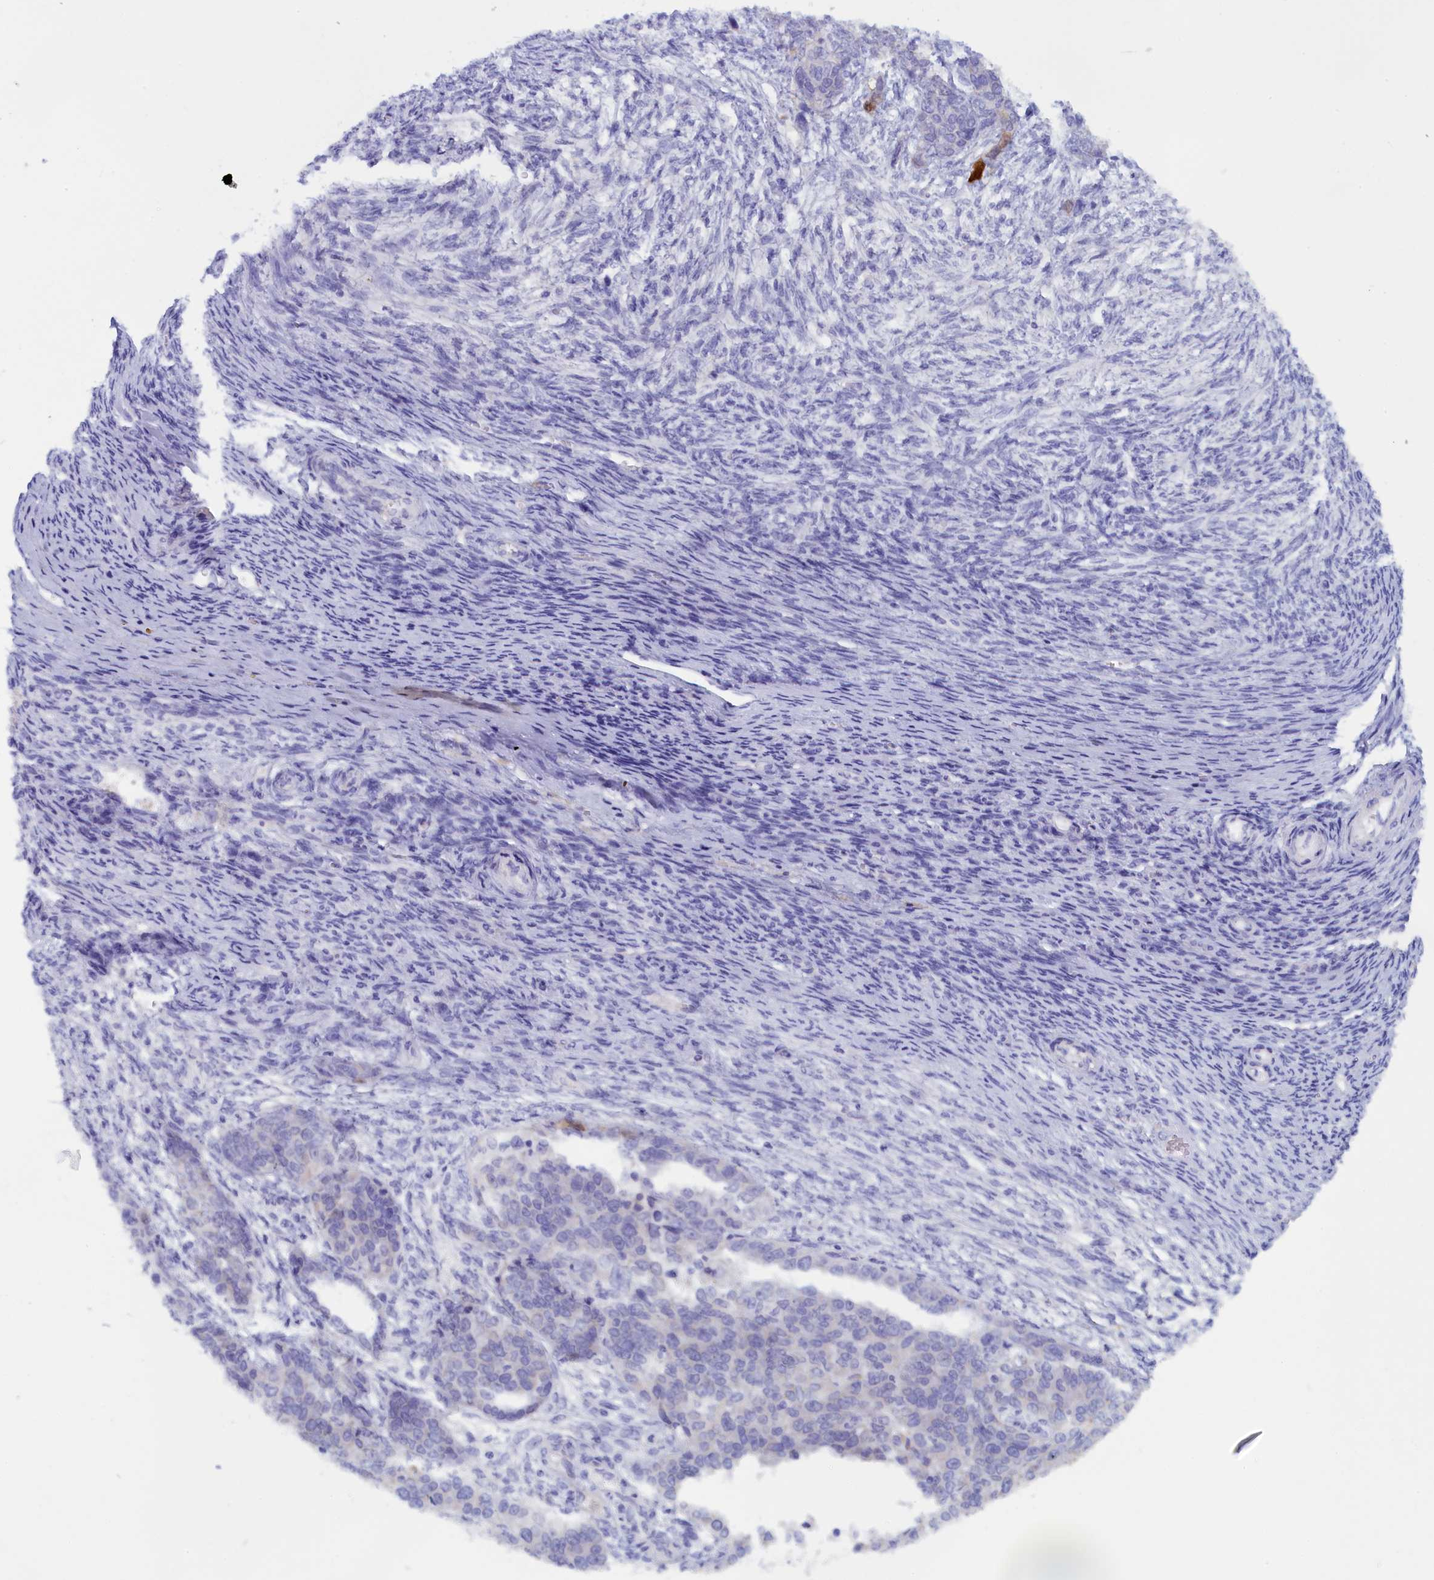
{"staining": {"intensity": "moderate", "quantity": "<25%", "location": "cytoplasmic/membranous,nuclear"}, "tissue": "ovarian cancer", "cell_type": "Tumor cells", "image_type": "cancer", "snomed": [{"axis": "morphology", "description": "Cystadenocarcinoma, serous, NOS"}, {"axis": "topography", "description": "Ovary"}], "caption": "Approximately <25% of tumor cells in ovarian serous cystadenocarcinoma reveal moderate cytoplasmic/membranous and nuclear protein positivity as visualized by brown immunohistochemical staining.", "gene": "ANKRD2", "patient": {"sex": "female", "age": 44}}